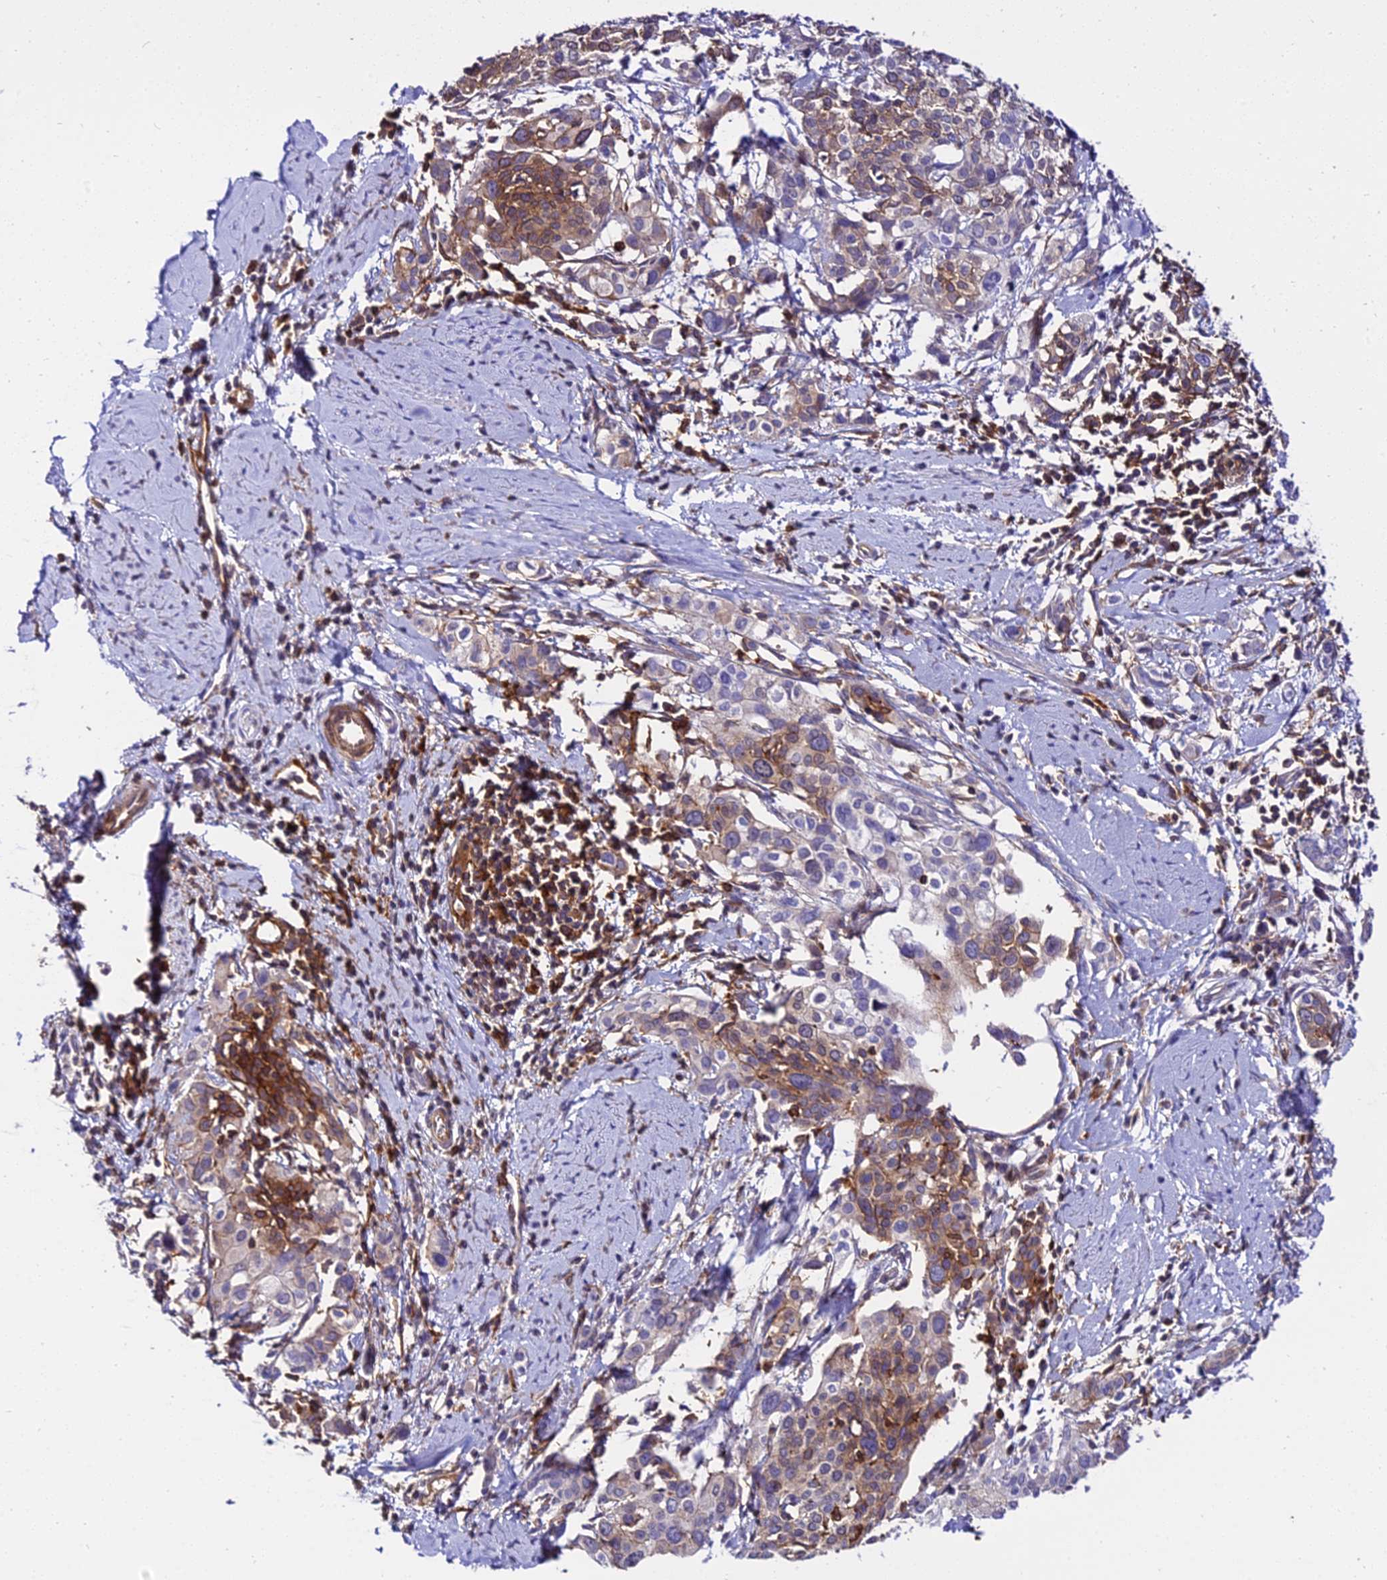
{"staining": {"intensity": "moderate", "quantity": ">75%", "location": "cytoplasmic/membranous"}, "tissue": "cervical cancer", "cell_type": "Tumor cells", "image_type": "cancer", "snomed": [{"axis": "morphology", "description": "Squamous cell carcinoma, NOS"}, {"axis": "topography", "description": "Cervix"}], "caption": "The histopathology image demonstrates staining of cervical cancer, revealing moderate cytoplasmic/membranous protein staining (brown color) within tumor cells.", "gene": "CSRP1", "patient": {"sex": "female", "age": 44}}